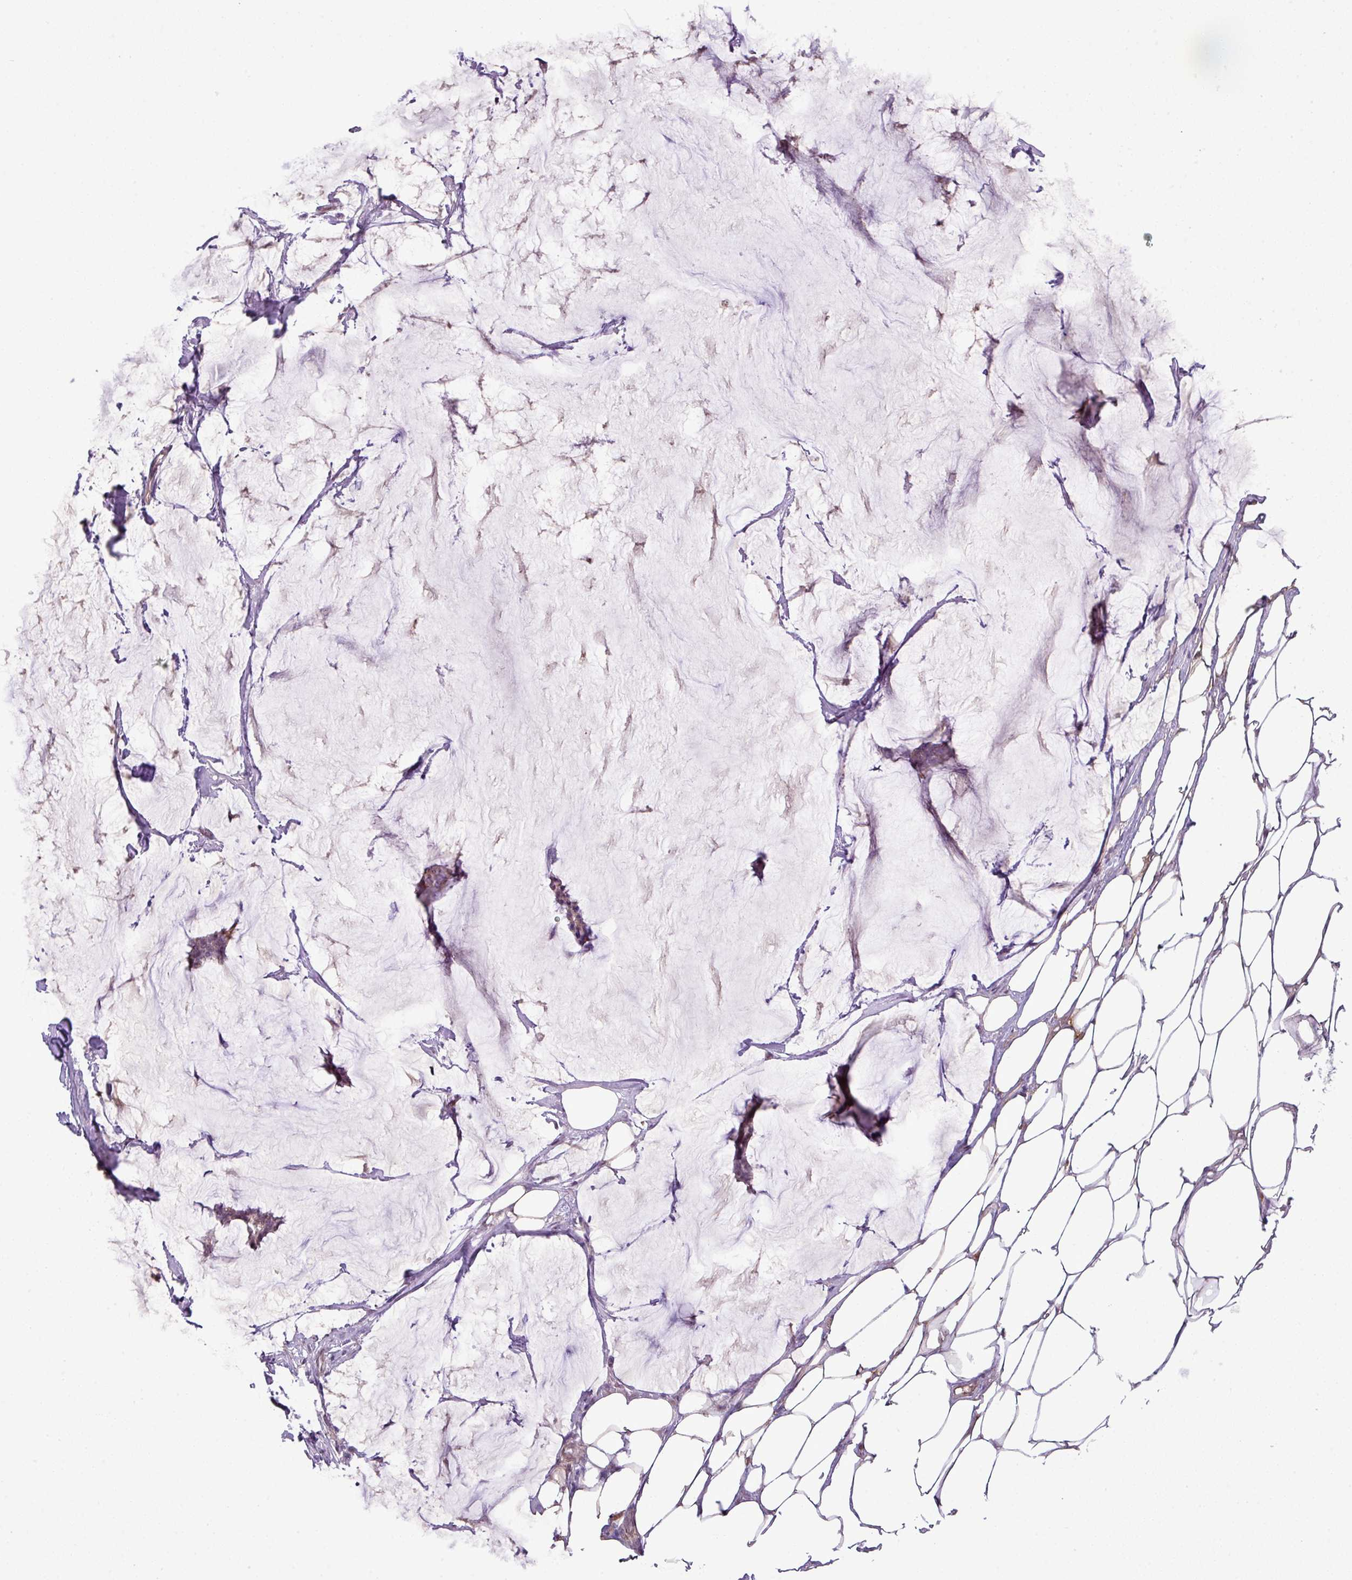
{"staining": {"intensity": "weak", "quantity": "25%-75%", "location": "cytoplasmic/membranous,nuclear"}, "tissue": "breast cancer", "cell_type": "Tumor cells", "image_type": "cancer", "snomed": [{"axis": "morphology", "description": "Duct carcinoma"}, {"axis": "topography", "description": "Breast"}], "caption": "This is an image of IHC staining of breast cancer (intraductal carcinoma), which shows weak expression in the cytoplasmic/membranous and nuclear of tumor cells.", "gene": "MAK16", "patient": {"sex": "female", "age": 93}}